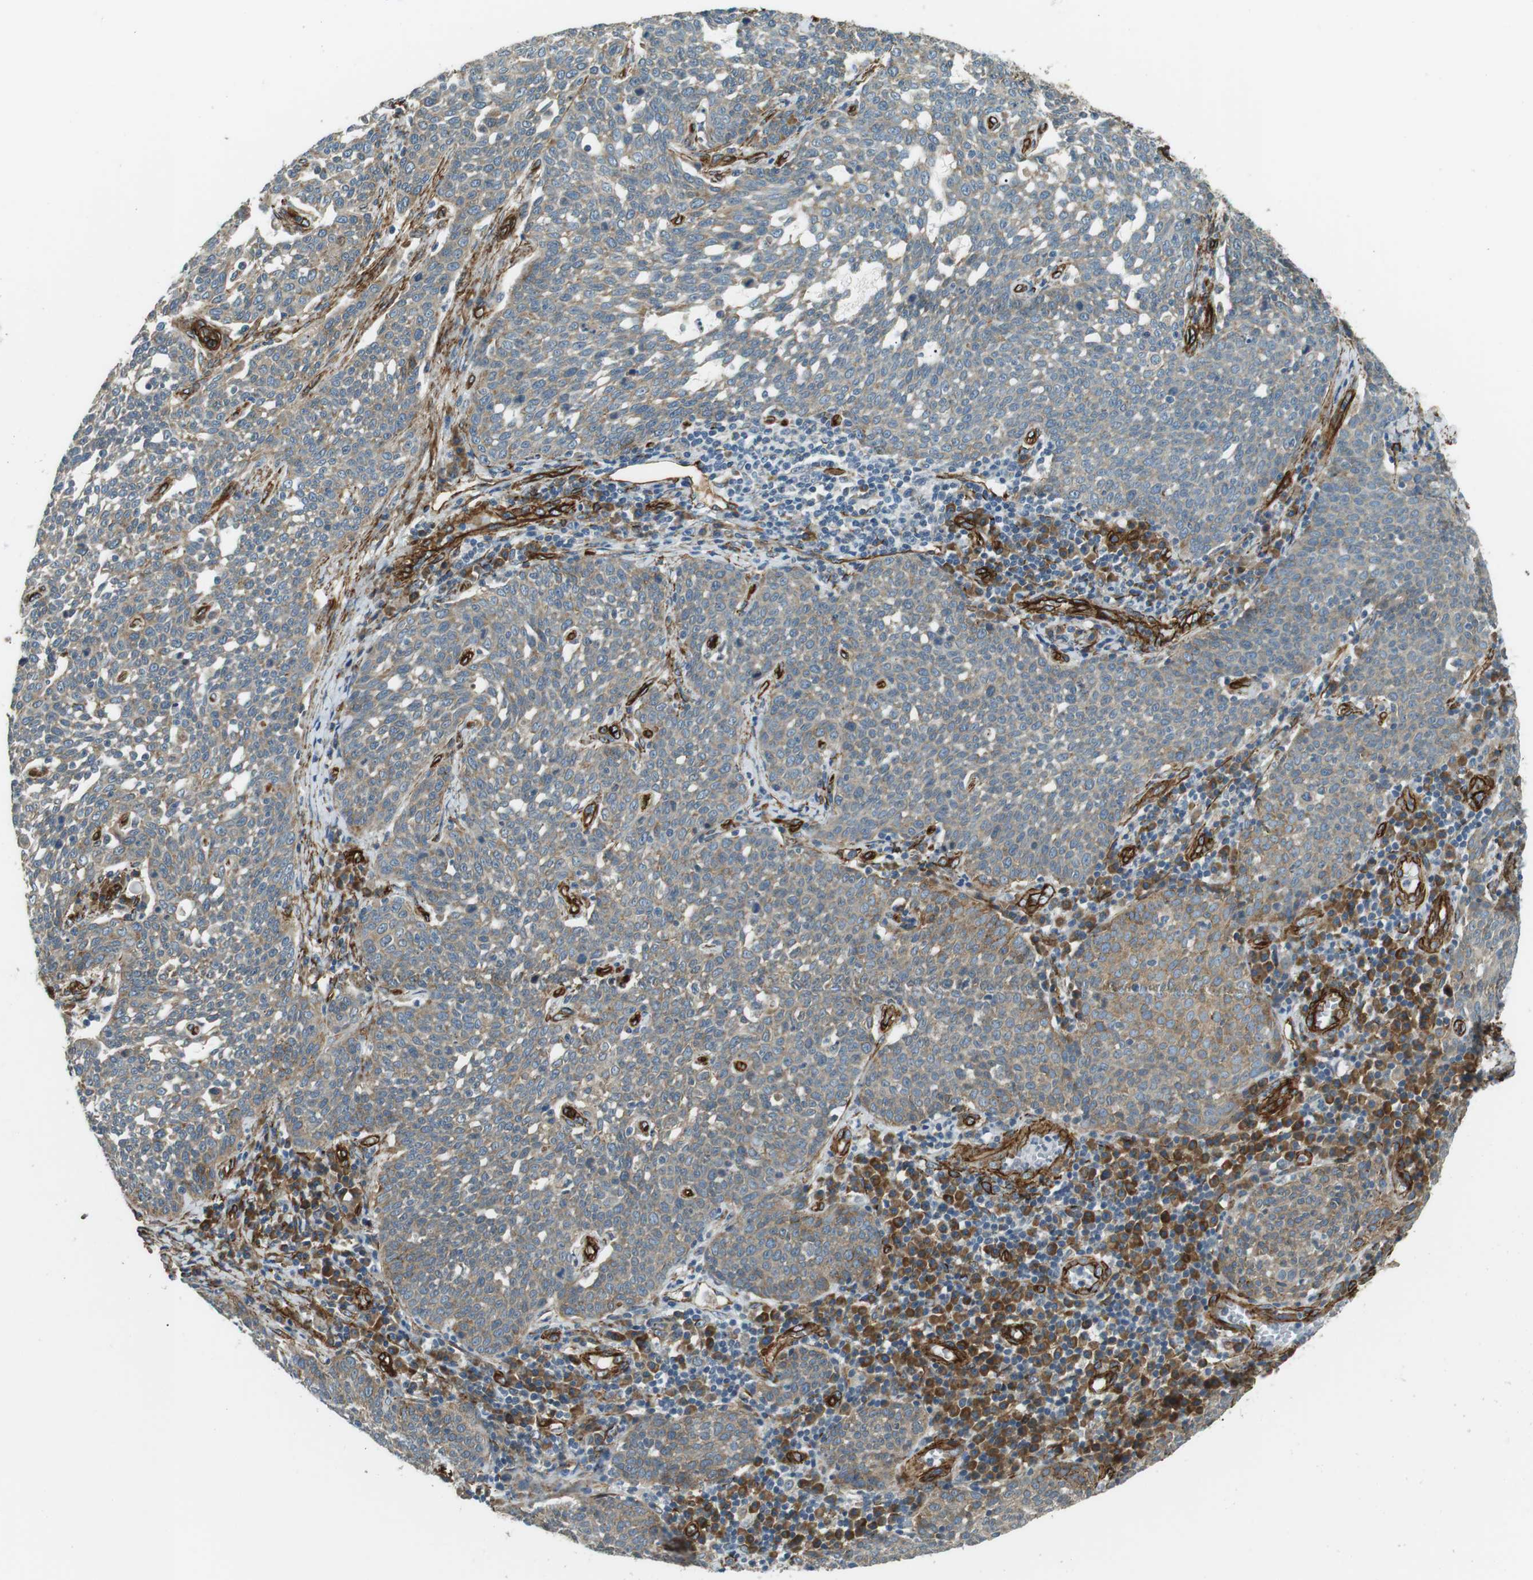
{"staining": {"intensity": "weak", "quantity": ">75%", "location": "cytoplasmic/membranous"}, "tissue": "cervical cancer", "cell_type": "Tumor cells", "image_type": "cancer", "snomed": [{"axis": "morphology", "description": "Squamous cell carcinoma, NOS"}, {"axis": "topography", "description": "Cervix"}], "caption": "Protein analysis of cervical cancer (squamous cell carcinoma) tissue displays weak cytoplasmic/membranous expression in about >75% of tumor cells. Using DAB (brown) and hematoxylin (blue) stains, captured at high magnification using brightfield microscopy.", "gene": "ODR4", "patient": {"sex": "female", "age": 34}}